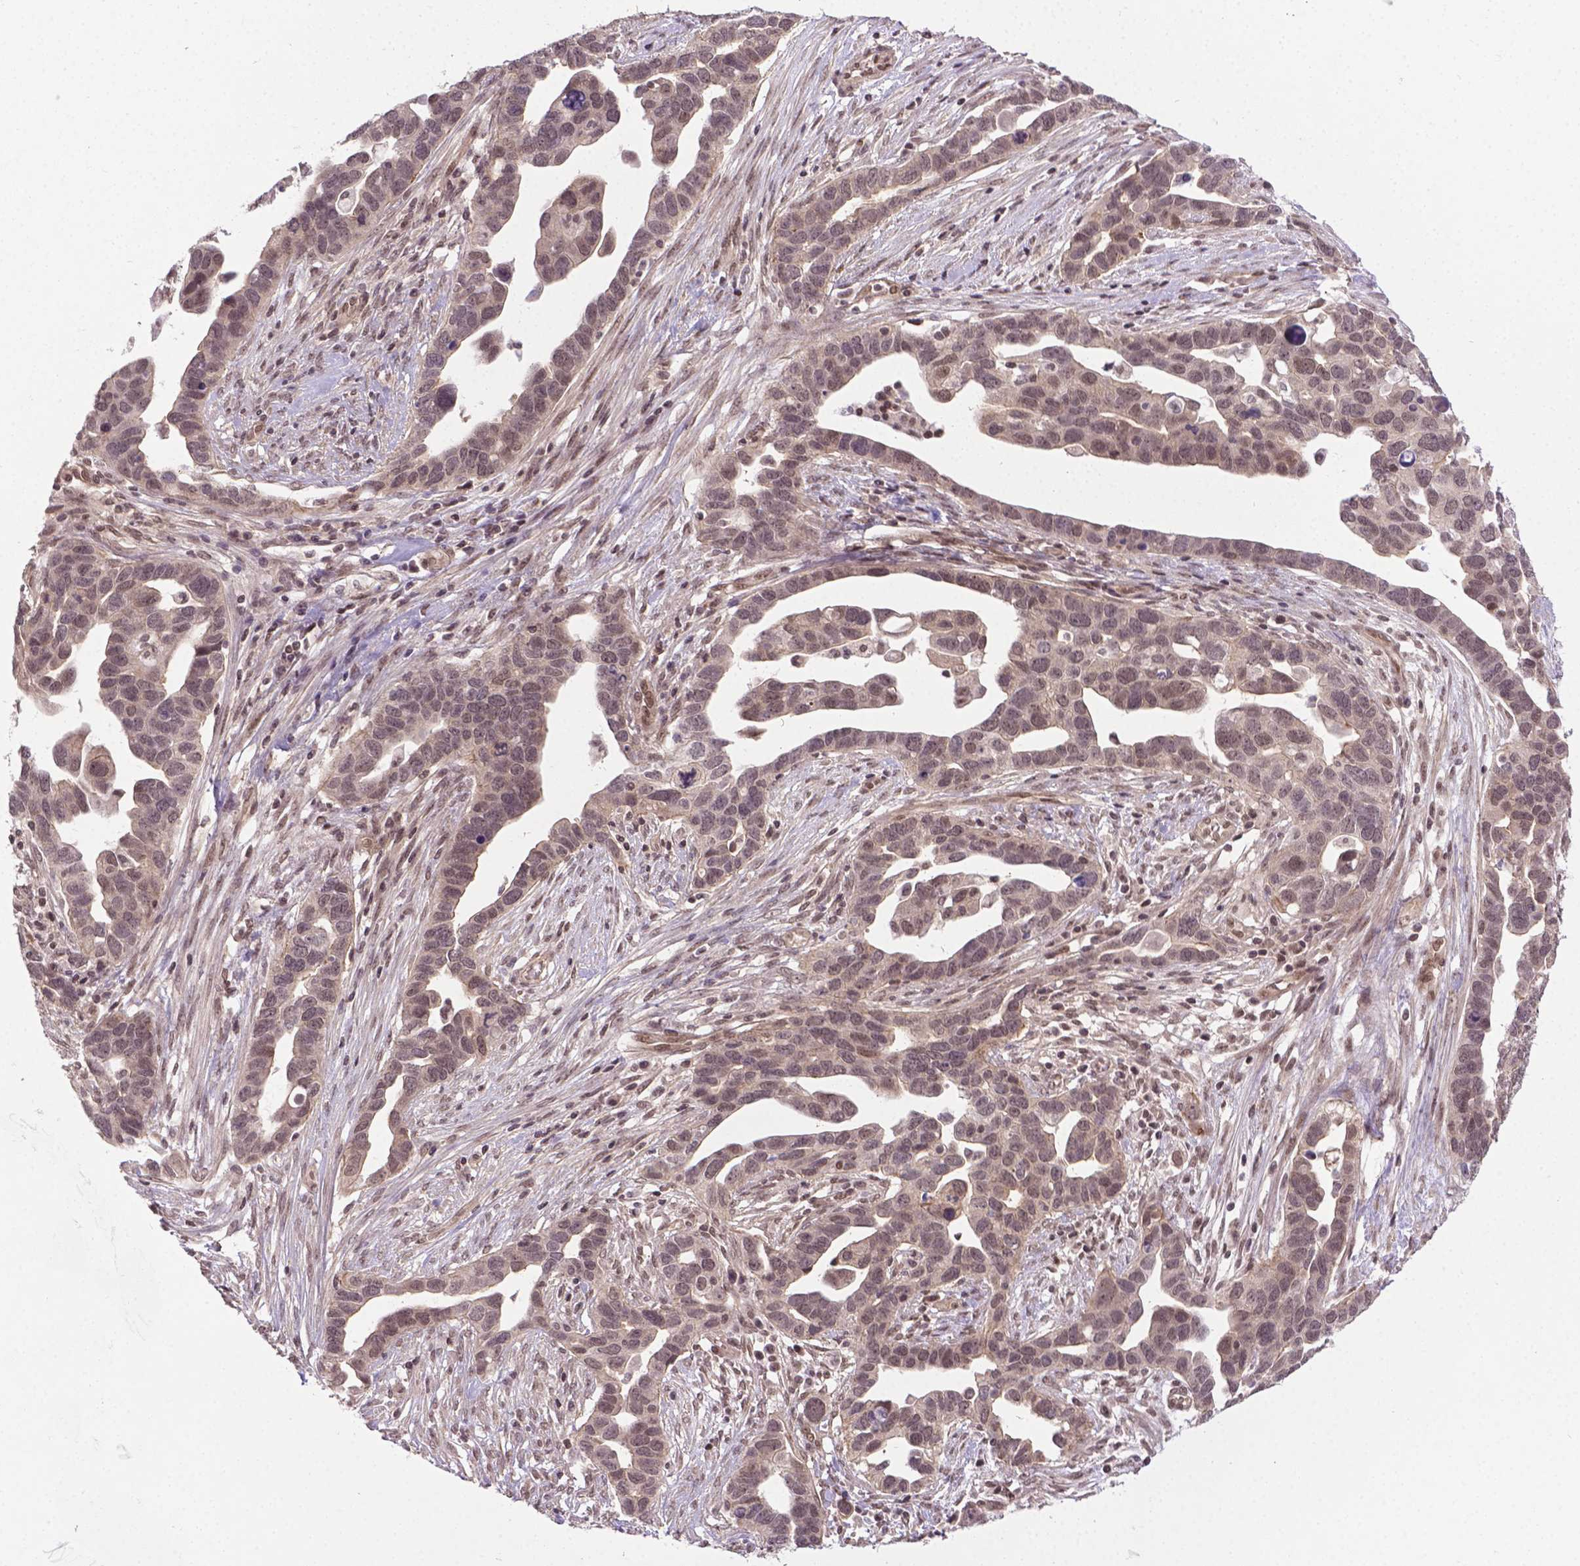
{"staining": {"intensity": "weak", "quantity": ">75%", "location": "nuclear"}, "tissue": "ovarian cancer", "cell_type": "Tumor cells", "image_type": "cancer", "snomed": [{"axis": "morphology", "description": "Cystadenocarcinoma, serous, NOS"}, {"axis": "topography", "description": "Ovary"}], "caption": "There is low levels of weak nuclear positivity in tumor cells of ovarian cancer, as demonstrated by immunohistochemical staining (brown color).", "gene": "ANKRD54", "patient": {"sex": "female", "age": 54}}